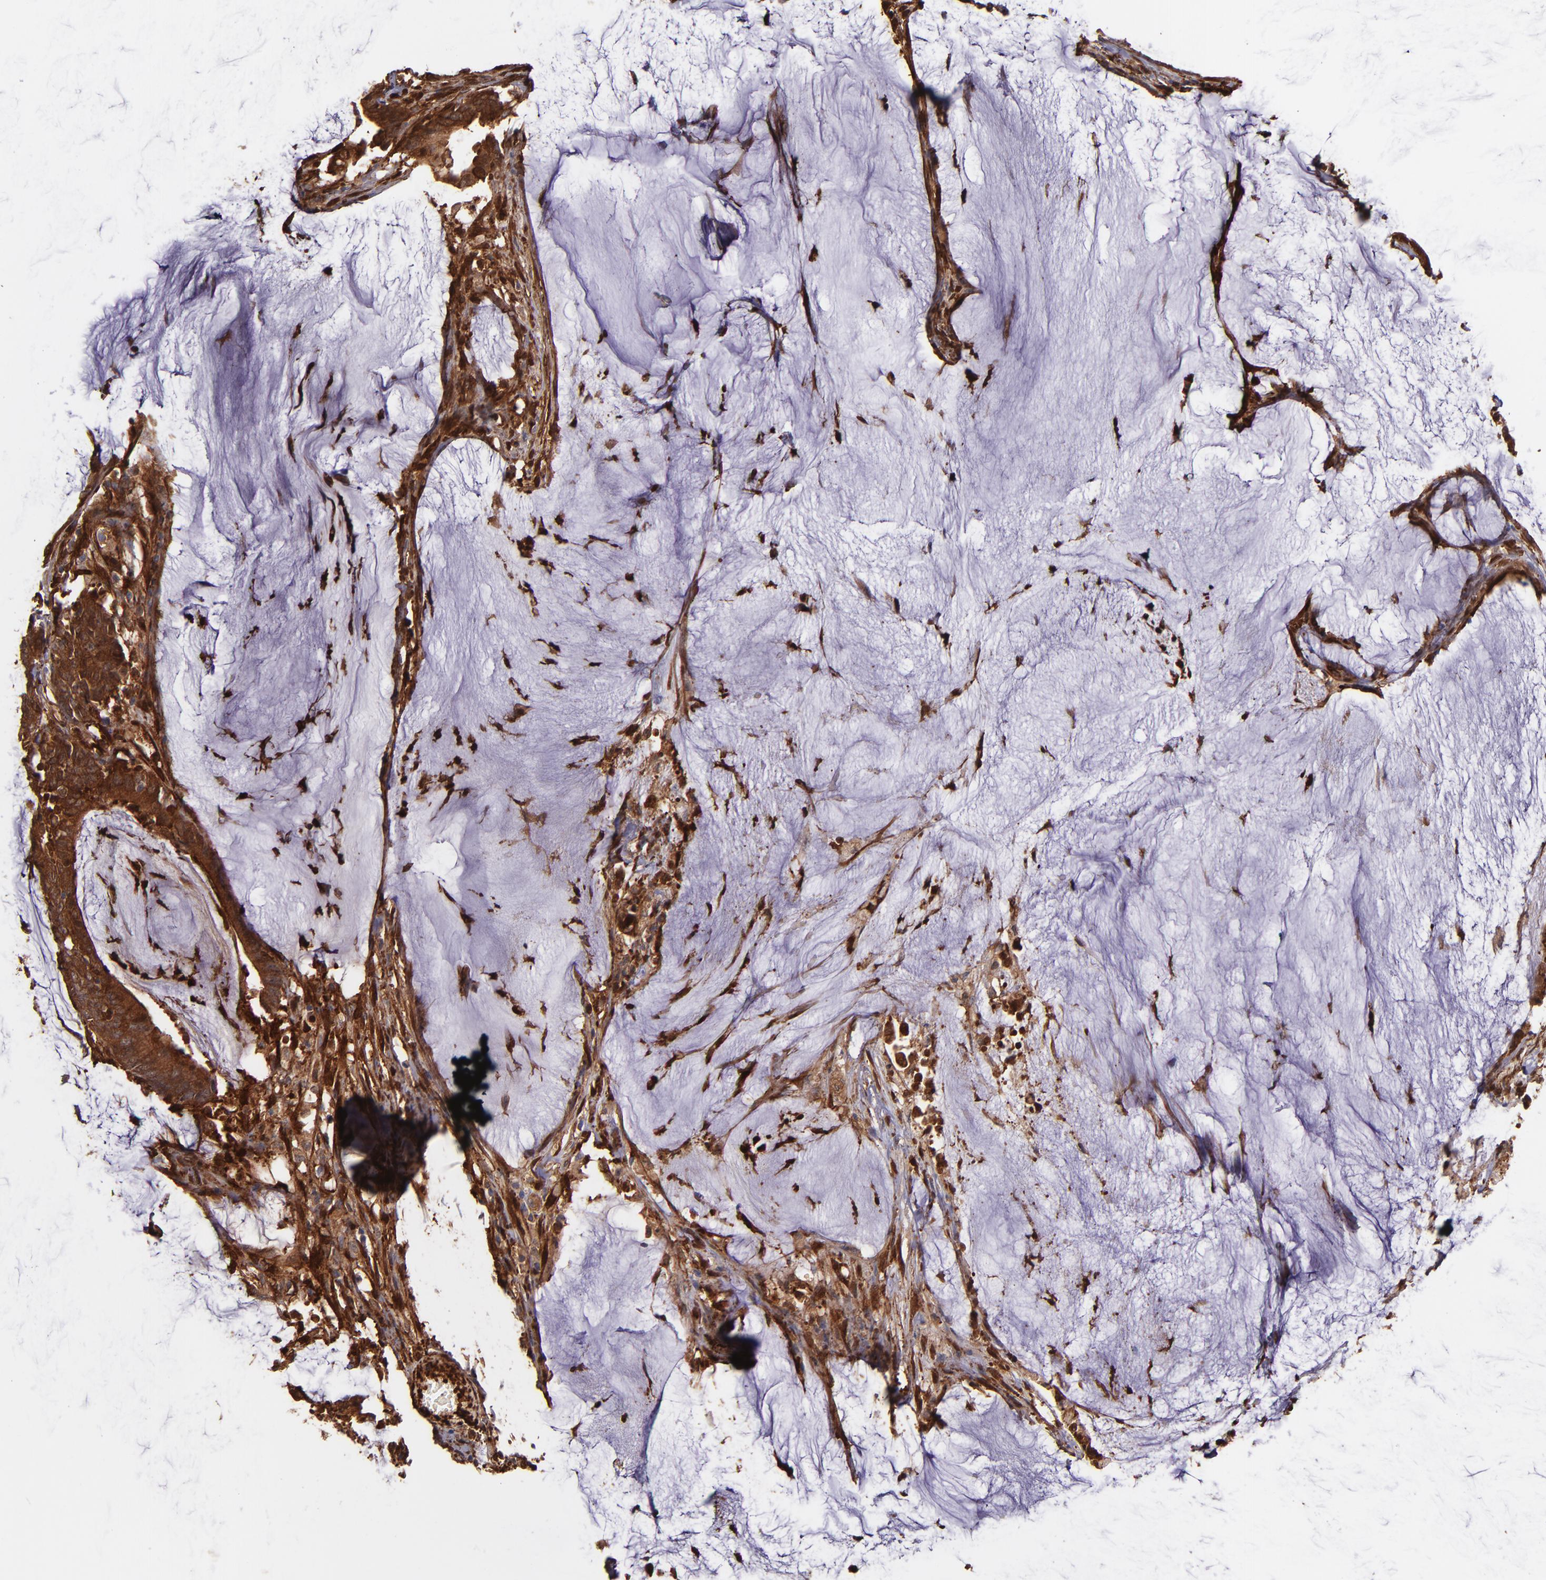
{"staining": {"intensity": "strong", "quantity": ">75%", "location": "cytoplasmic/membranous"}, "tissue": "colorectal cancer", "cell_type": "Tumor cells", "image_type": "cancer", "snomed": [{"axis": "morphology", "description": "Adenocarcinoma, NOS"}, {"axis": "topography", "description": "Rectum"}], "caption": "Colorectal adenocarcinoma stained for a protein exhibits strong cytoplasmic/membranous positivity in tumor cells.", "gene": "VCL", "patient": {"sex": "female", "age": 66}}